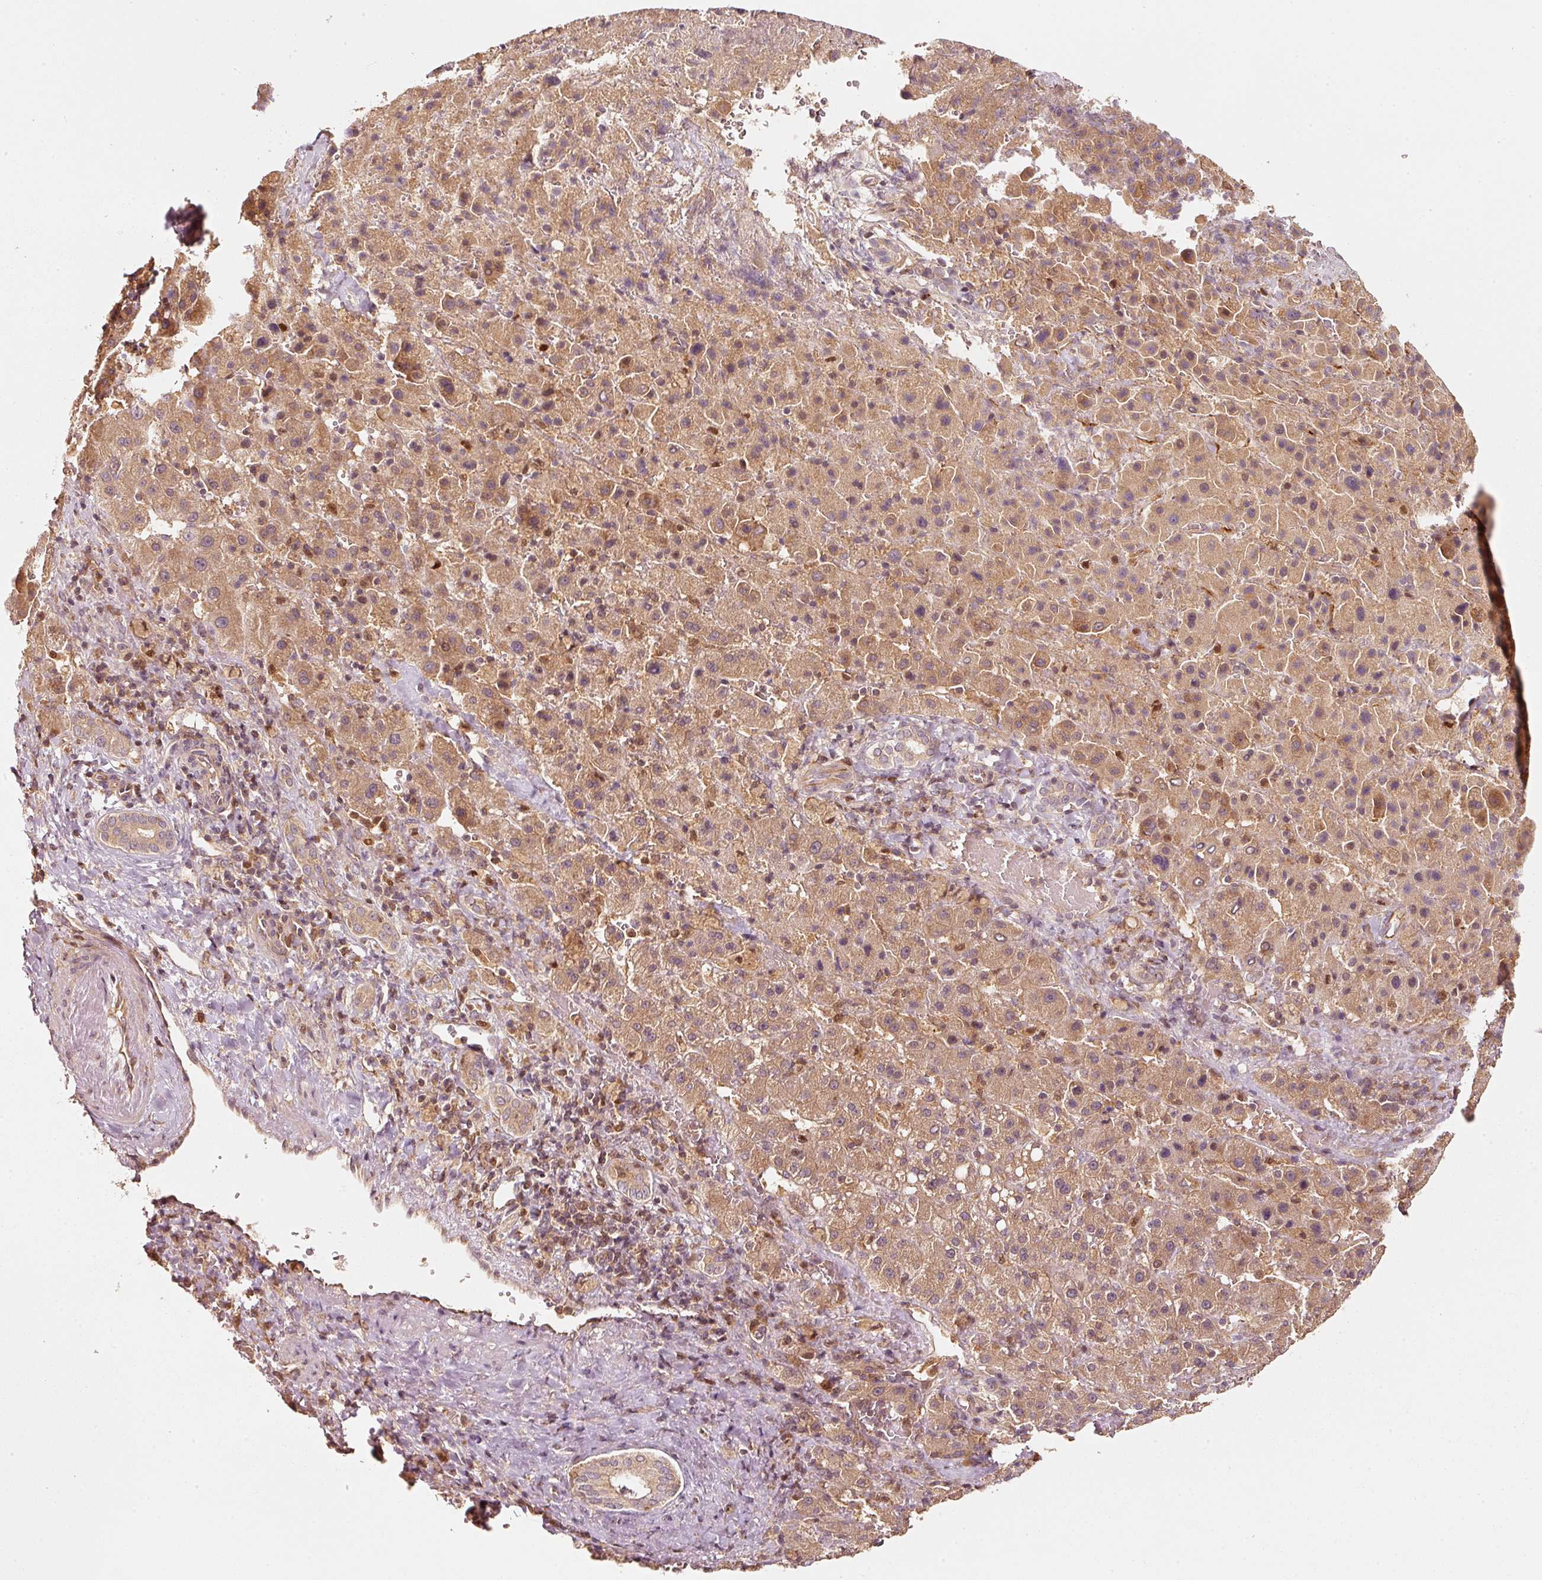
{"staining": {"intensity": "moderate", "quantity": ">75%", "location": "cytoplasmic/membranous"}, "tissue": "liver cancer", "cell_type": "Tumor cells", "image_type": "cancer", "snomed": [{"axis": "morphology", "description": "Carcinoma, Hepatocellular, NOS"}, {"axis": "topography", "description": "Liver"}], "caption": "Hepatocellular carcinoma (liver) stained with a brown dye demonstrates moderate cytoplasmic/membranous positive positivity in approximately >75% of tumor cells.", "gene": "RRAS2", "patient": {"sex": "female", "age": 58}}